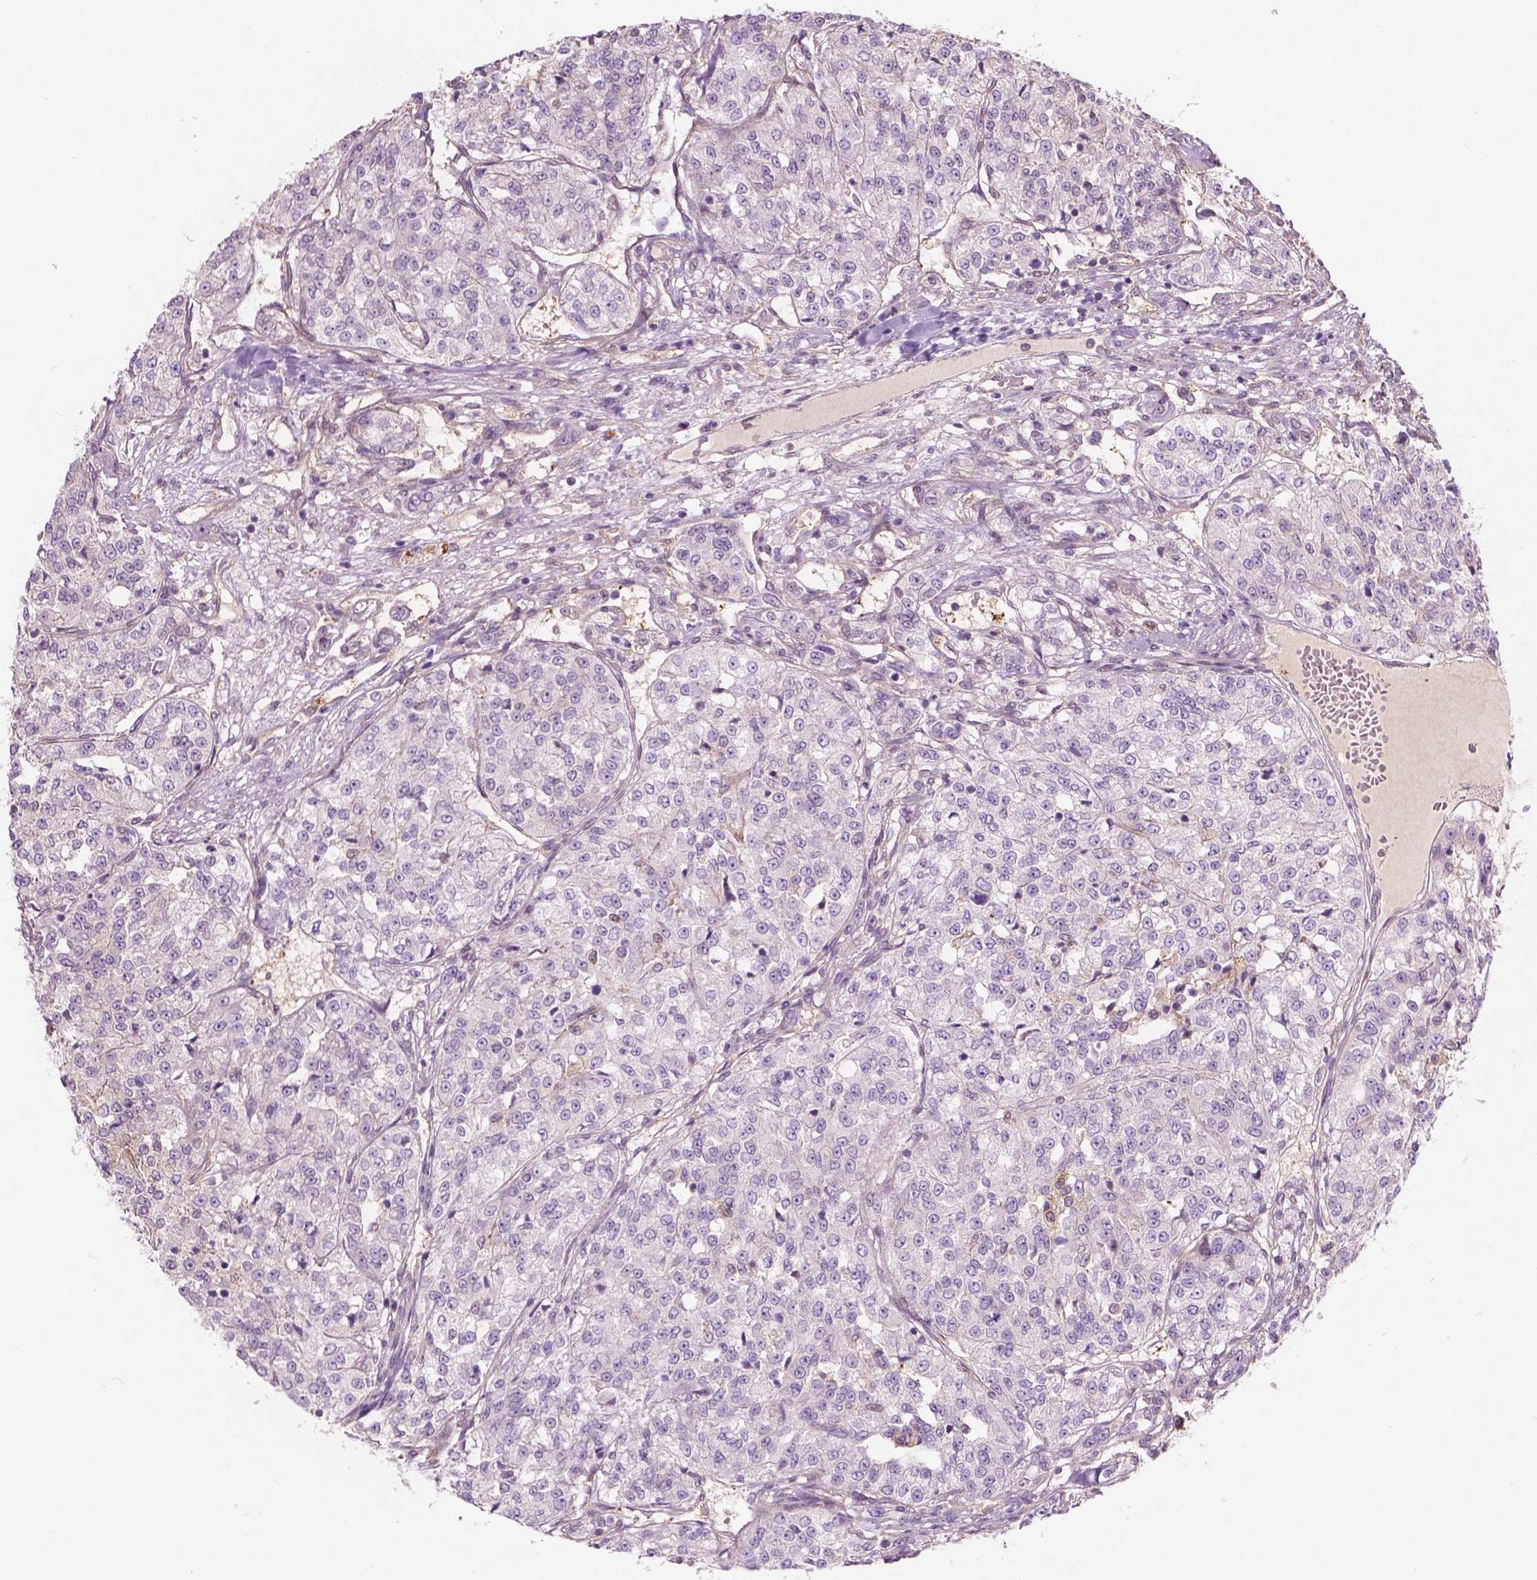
{"staining": {"intensity": "negative", "quantity": "none", "location": "none"}, "tissue": "renal cancer", "cell_type": "Tumor cells", "image_type": "cancer", "snomed": [{"axis": "morphology", "description": "Adenocarcinoma, NOS"}, {"axis": "topography", "description": "Kidney"}], "caption": "Protein analysis of renal adenocarcinoma reveals no significant expression in tumor cells.", "gene": "GPR37", "patient": {"sex": "female", "age": 63}}